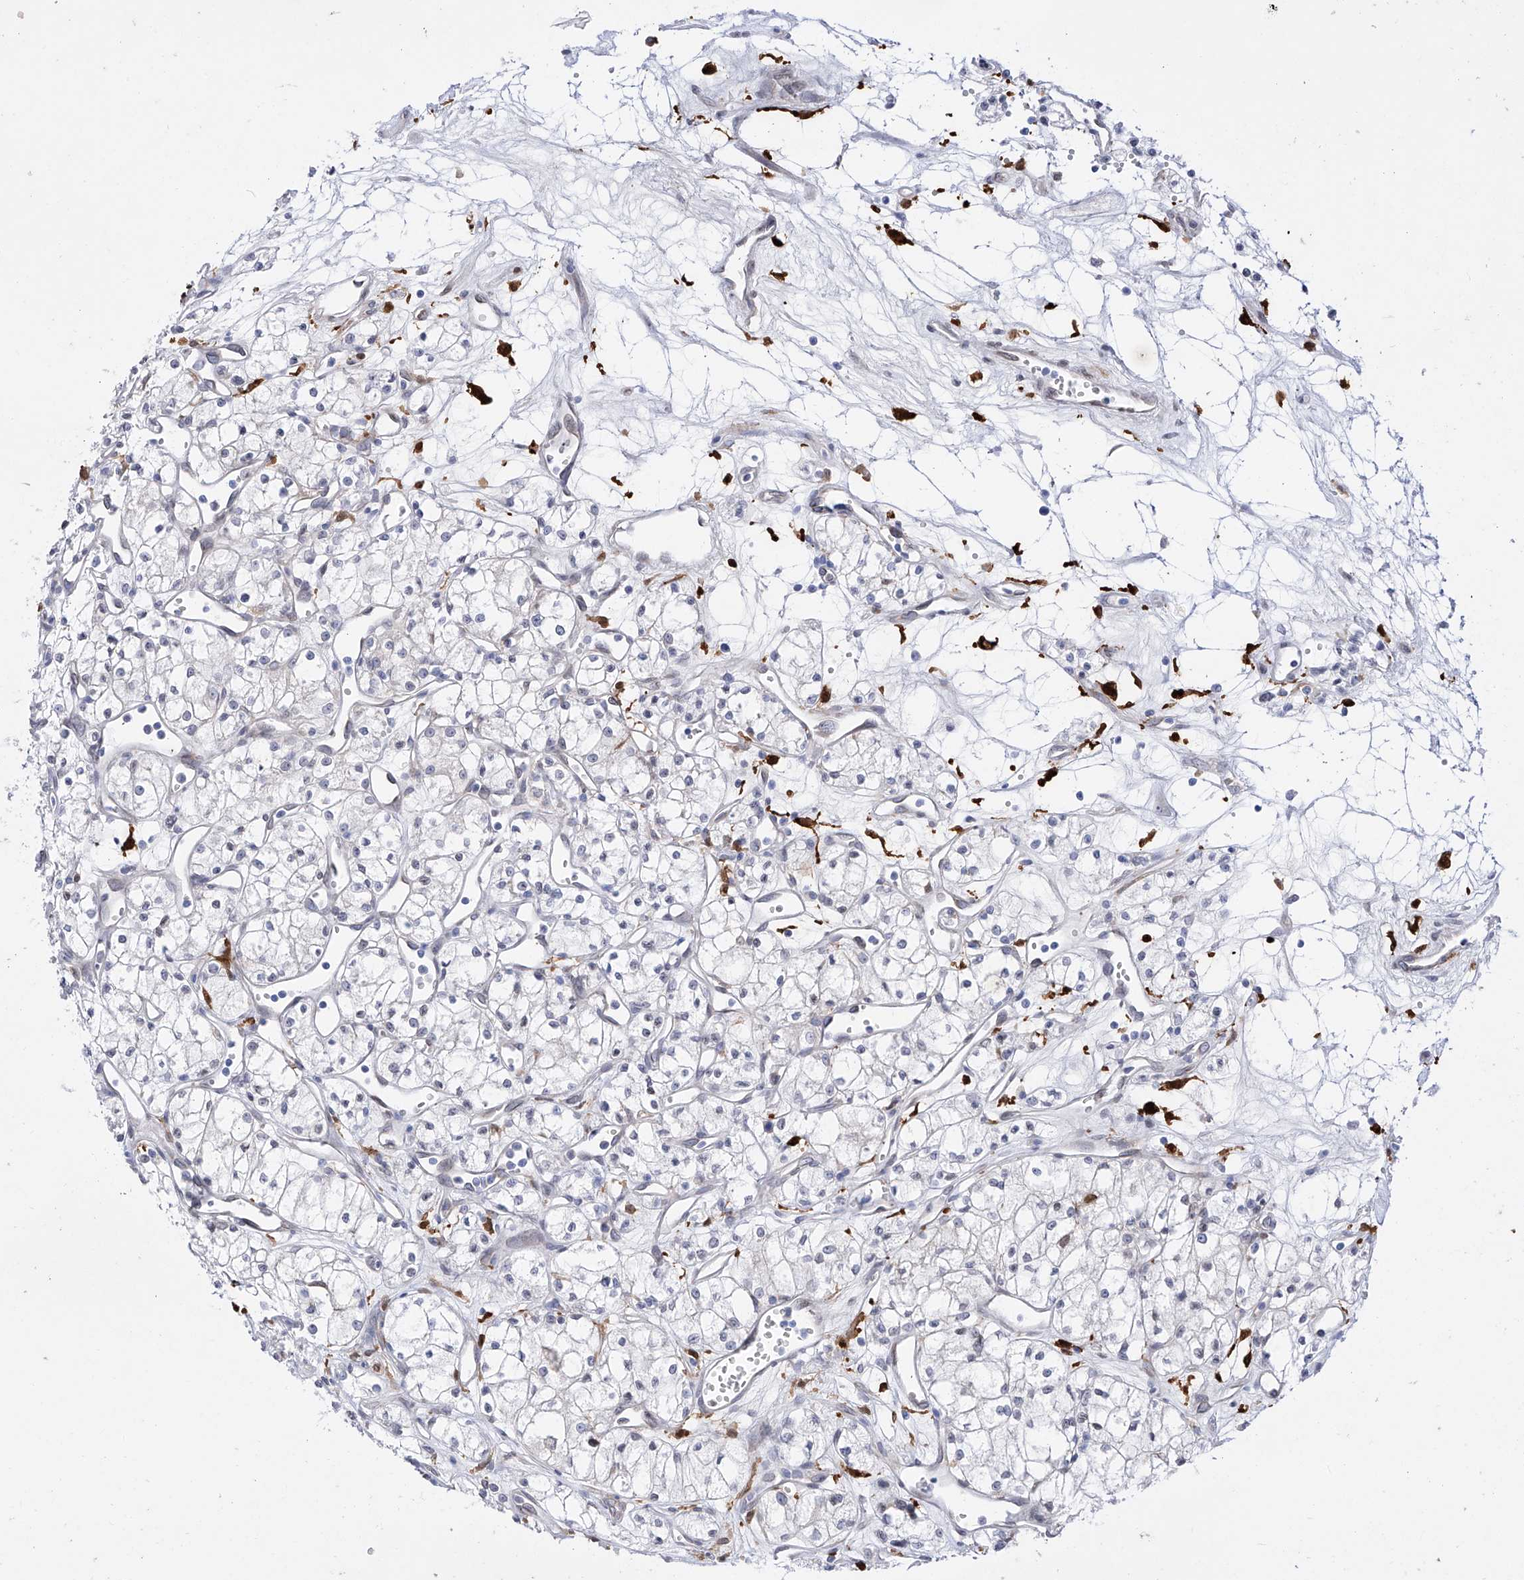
{"staining": {"intensity": "negative", "quantity": "none", "location": "none"}, "tissue": "renal cancer", "cell_type": "Tumor cells", "image_type": "cancer", "snomed": [{"axis": "morphology", "description": "Adenocarcinoma, NOS"}, {"axis": "topography", "description": "Kidney"}], "caption": "An image of renal adenocarcinoma stained for a protein displays no brown staining in tumor cells.", "gene": "LCLAT1", "patient": {"sex": "male", "age": 59}}